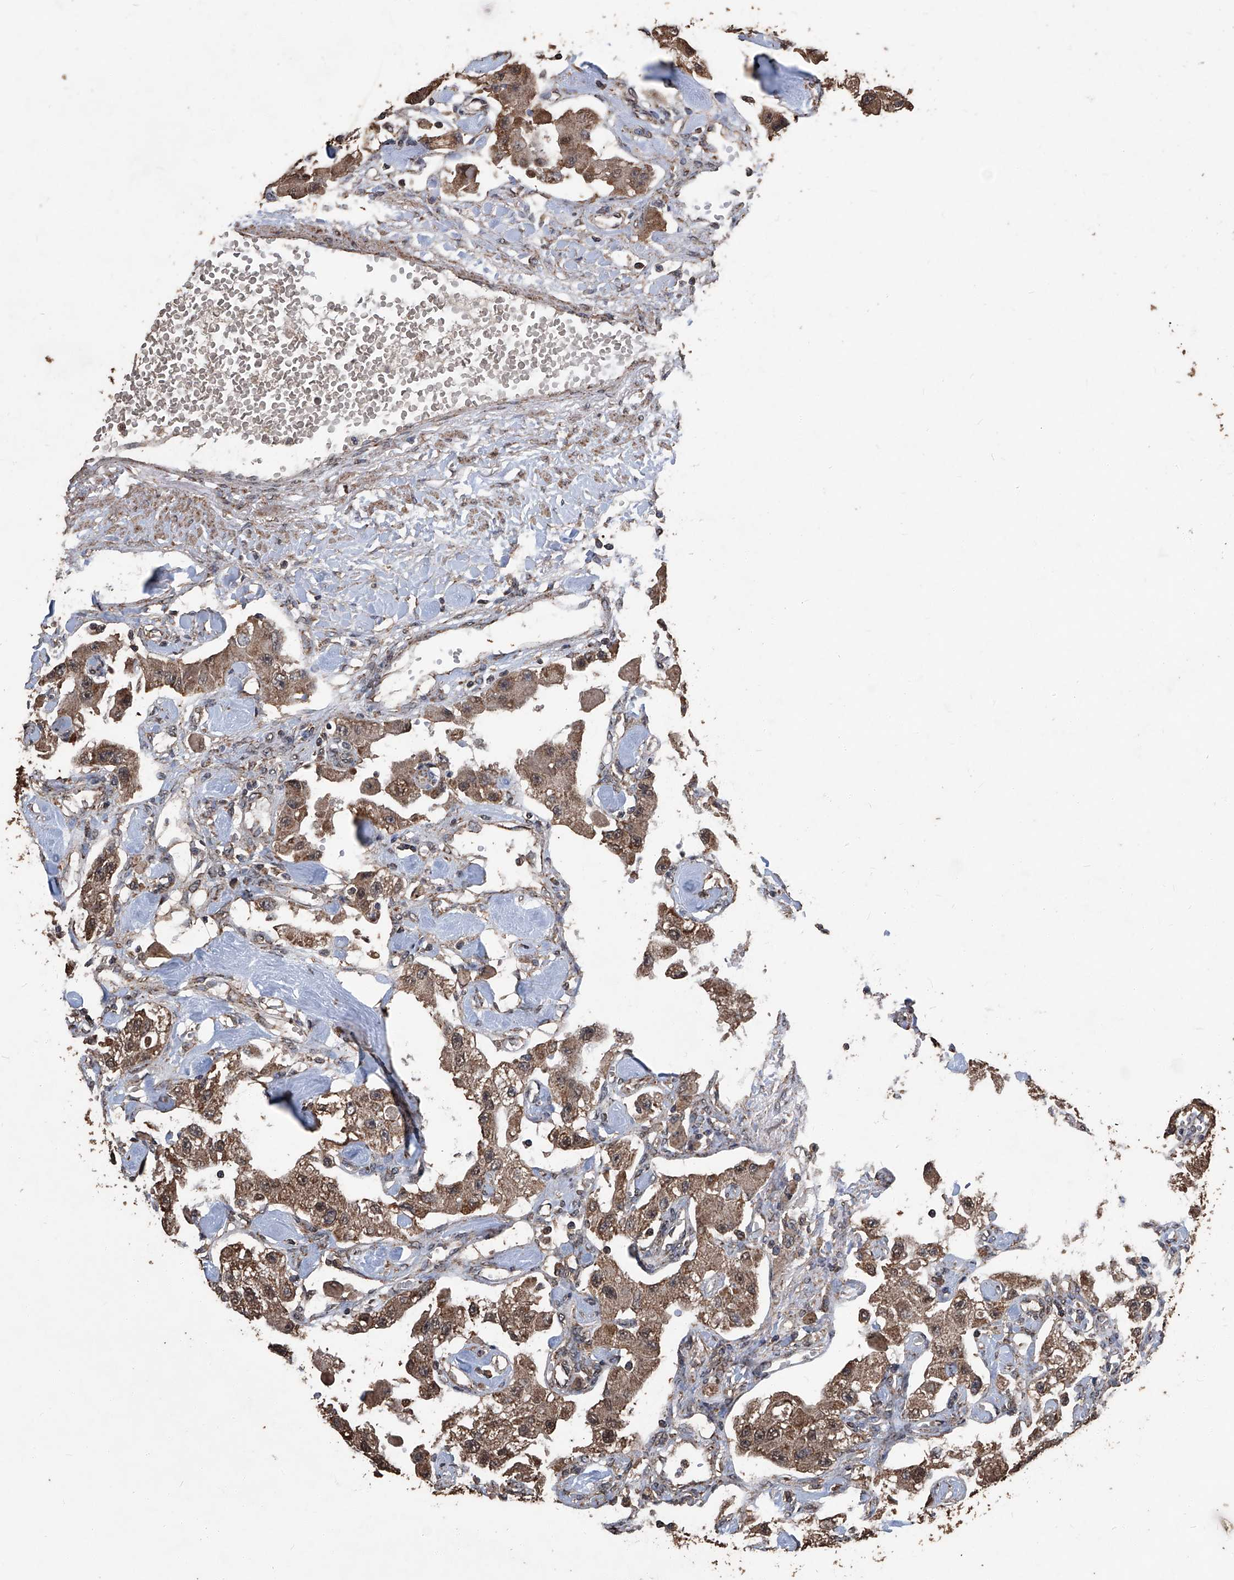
{"staining": {"intensity": "moderate", "quantity": ">75%", "location": "cytoplasmic/membranous"}, "tissue": "carcinoid", "cell_type": "Tumor cells", "image_type": "cancer", "snomed": [{"axis": "morphology", "description": "Carcinoid, malignant, NOS"}, {"axis": "topography", "description": "Pancreas"}], "caption": "IHC of carcinoid shows medium levels of moderate cytoplasmic/membranous expression in approximately >75% of tumor cells. (DAB IHC, brown staining for protein, blue staining for nuclei).", "gene": "STARD7", "patient": {"sex": "male", "age": 41}}